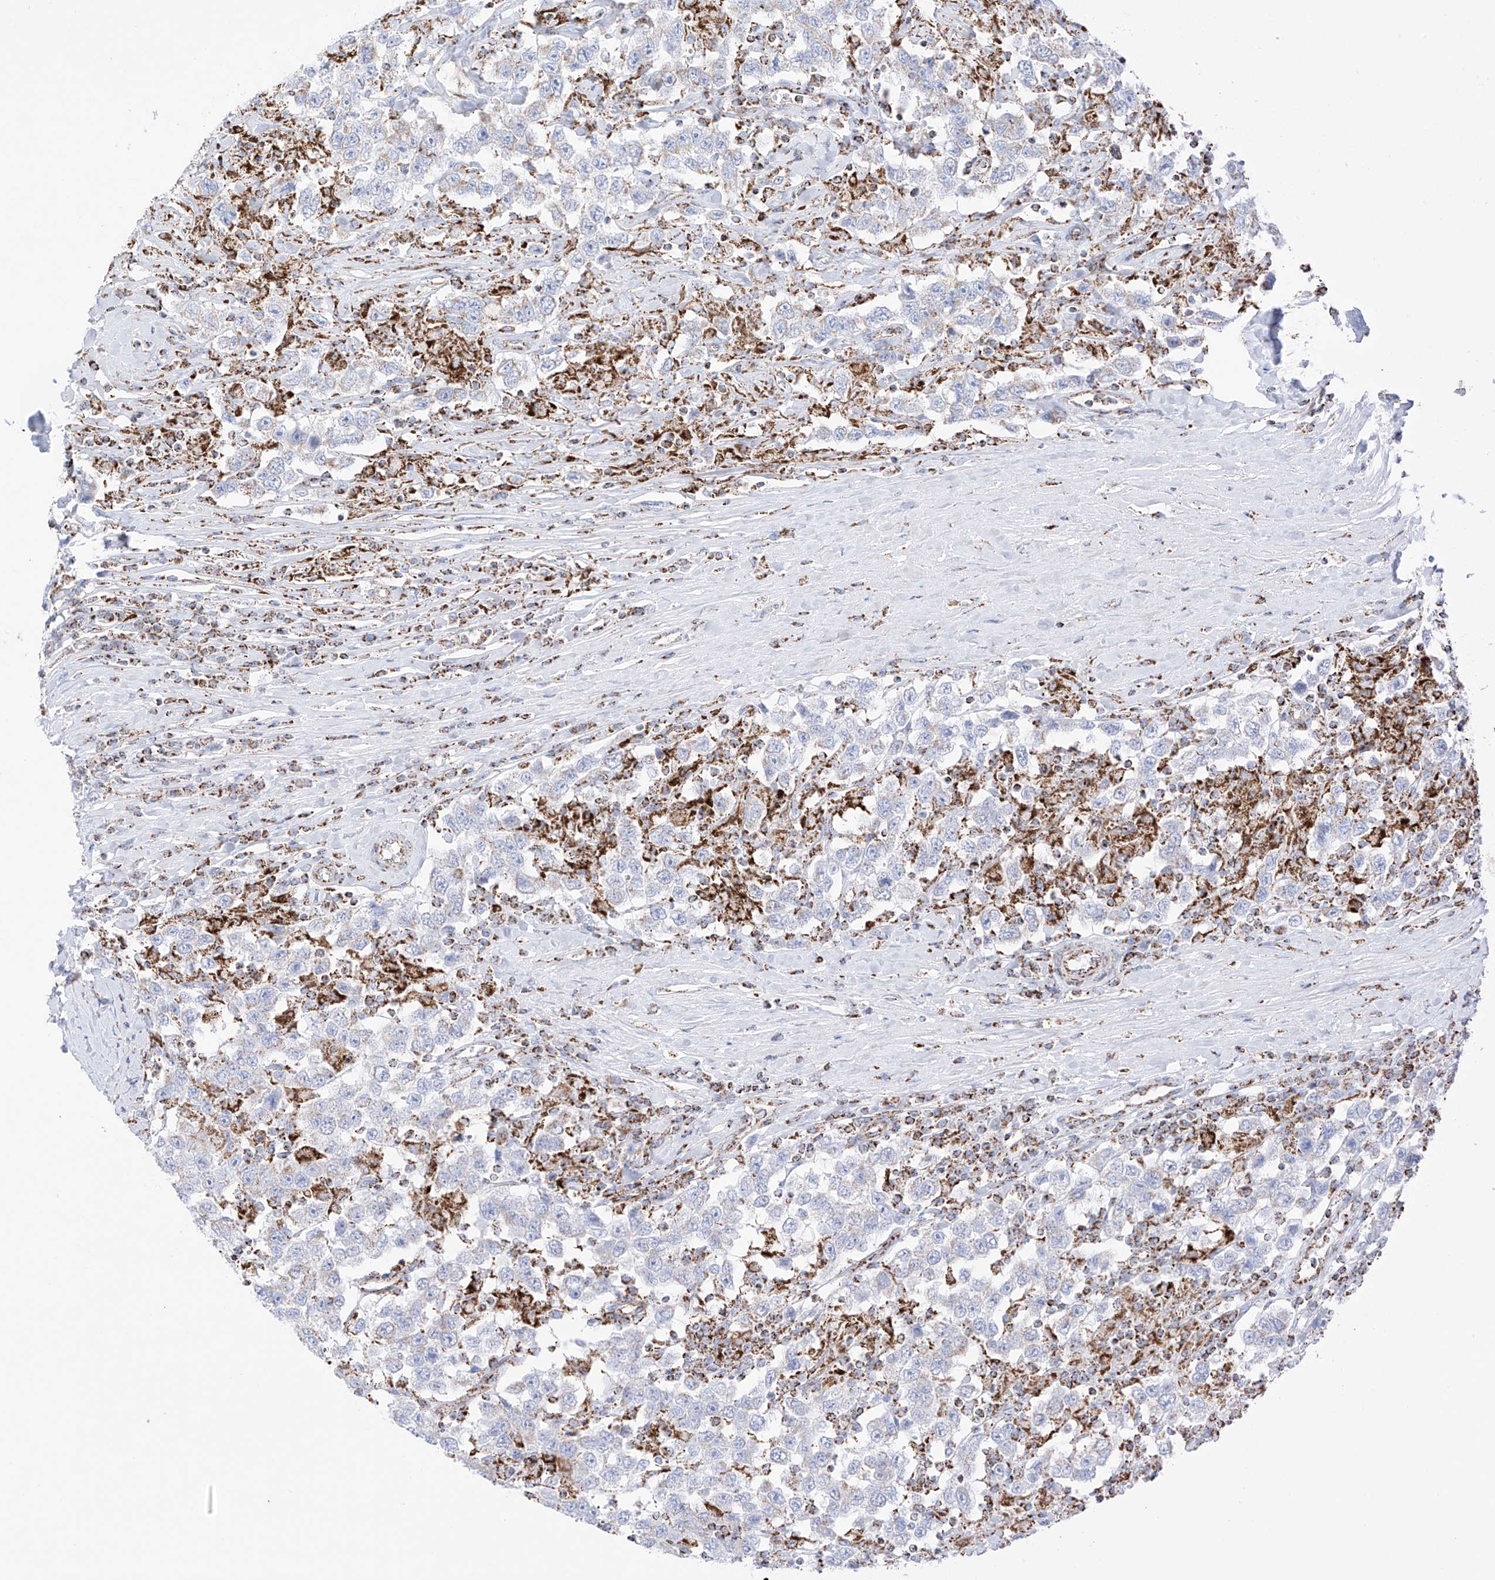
{"staining": {"intensity": "weak", "quantity": "<25%", "location": "cytoplasmic/membranous"}, "tissue": "testis cancer", "cell_type": "Tumor cells", "image_type": "cancer", "snomed": [{"axis": "morphology", "description": "Seminoma, NOS"}, {"axis": "topography", "description": "Testis"}], "caption": "Tumor cells show no significant protein positivity in testis cancer.", "gene": "XKR3", "patient": {"sex": "male", "age": 41}}